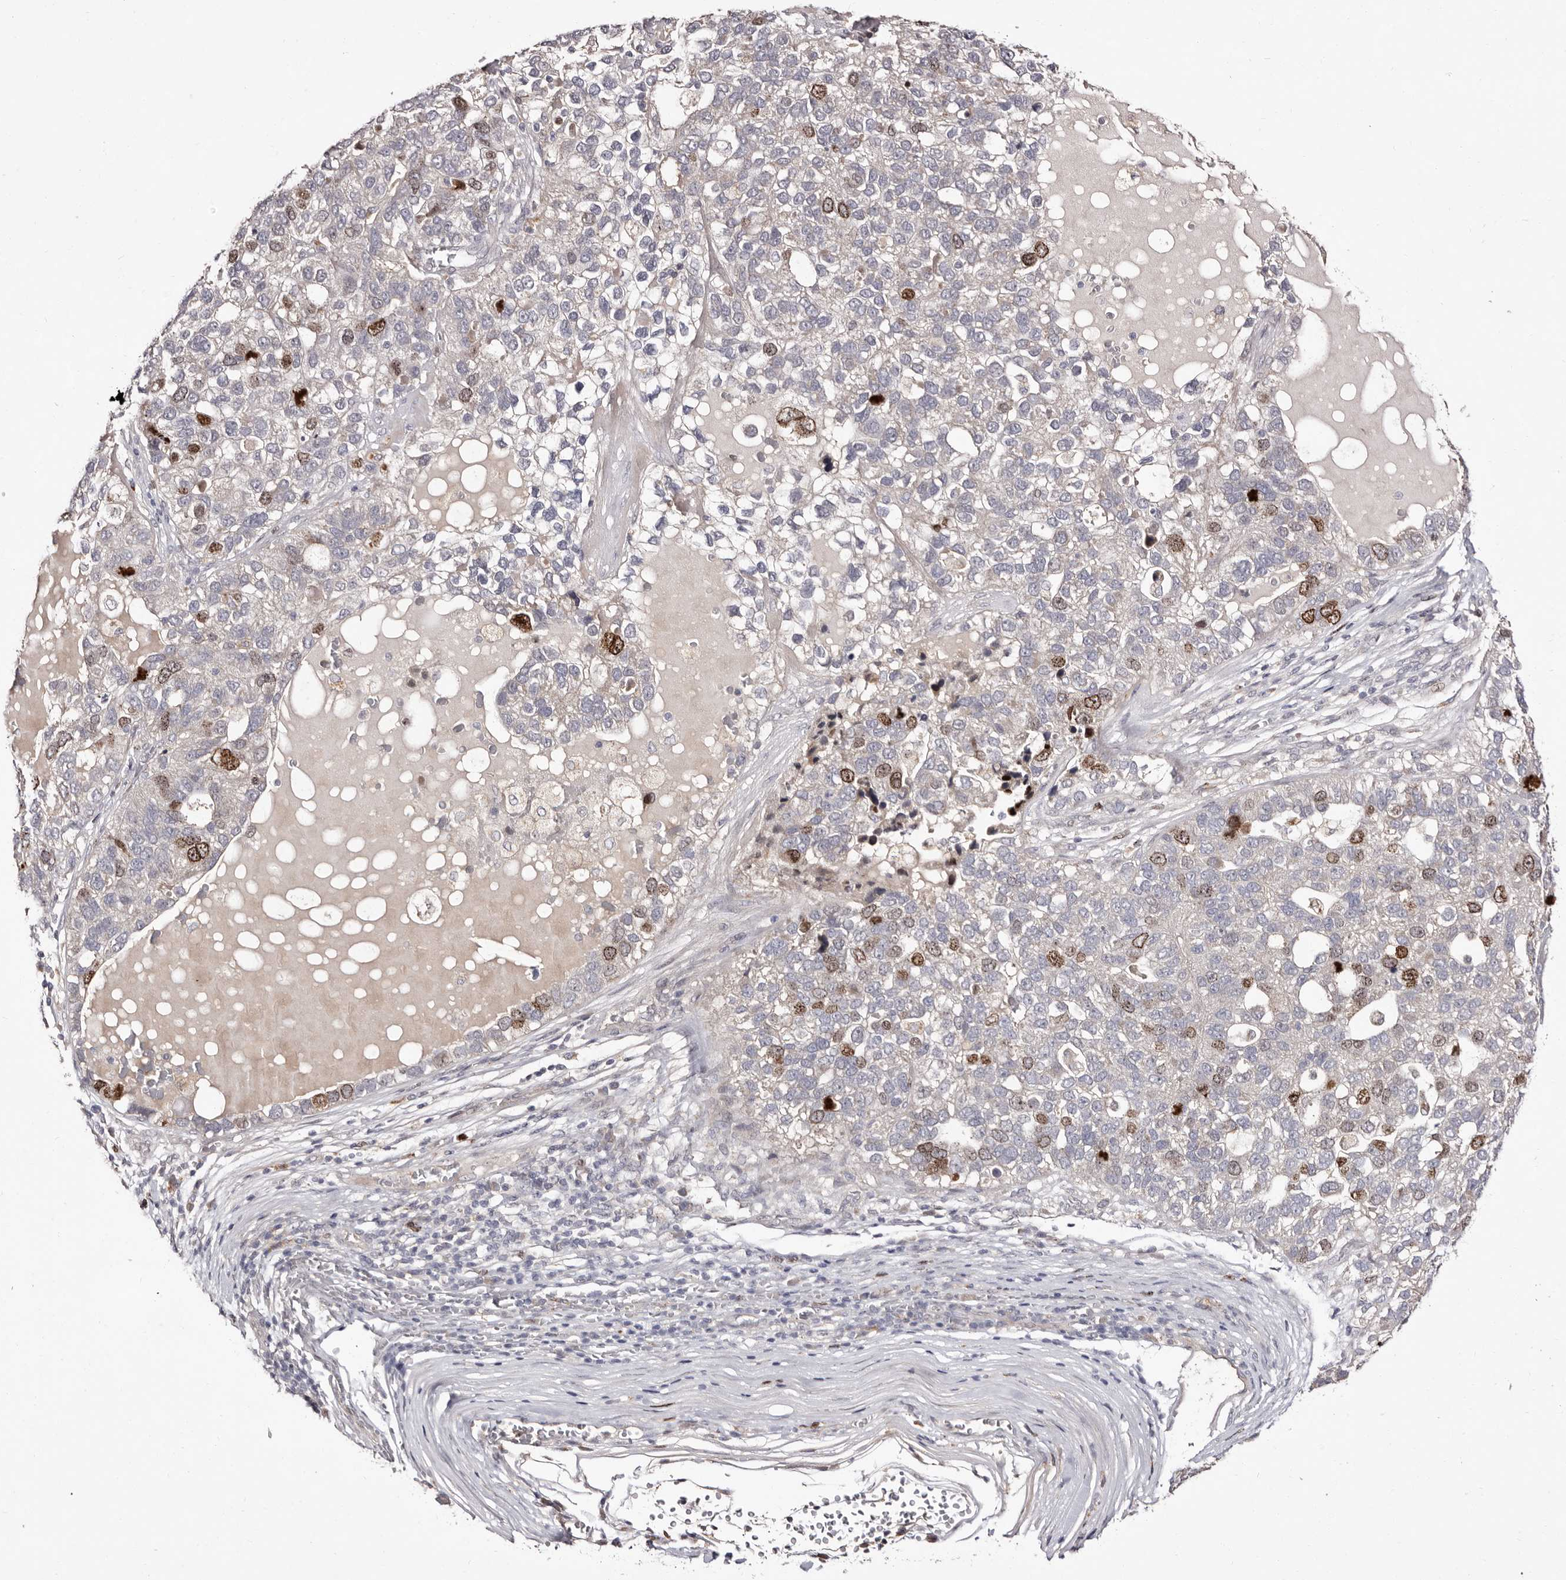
{"staining": {"intensity": "moderate", "quantity": "25%-75%", "location": "nuclear"}, "tissue": "pancreatic cancer", "cell_type": "Tumor cells", "image_type": "cancer", "snomed": [{"axis": "morphology", "description": "Adenocarcinoma, NOS"}, {"axis": "topography", "description": "Pancreas"}], "caption": "Pancreatic cancer (adenocarcinoma) stained with a protein marker displays moderate staining in tumor cells.", "gene": "CDCA8", "patient": {"sex": "female", "age": 61}}